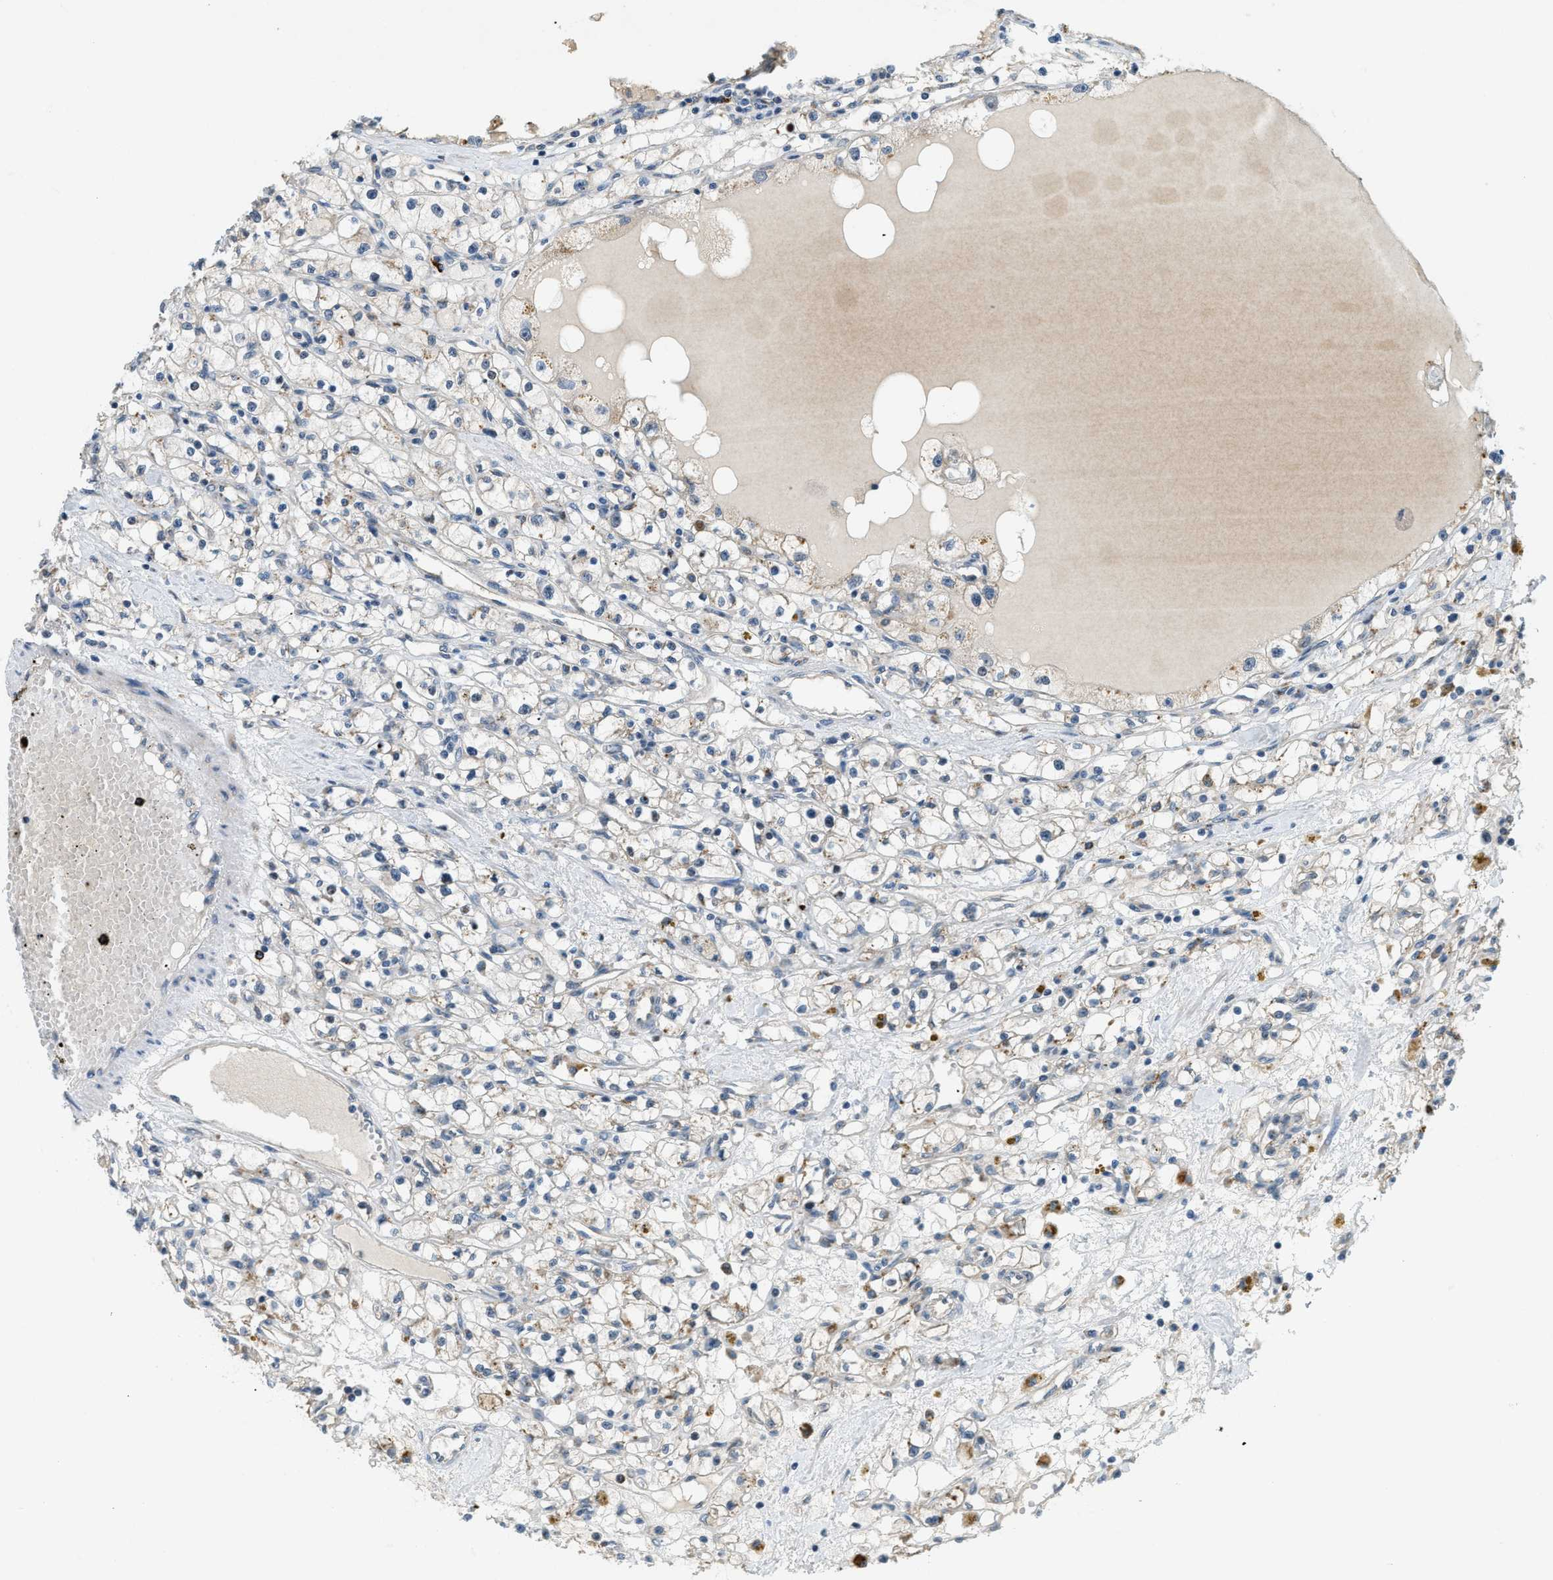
{"staining": {"intensity": "weak", "quantity": "<25%", "location": "cytoplasmic/membranous"}, "tissue": "renal cancer", "cell_type": "Tumor cells", "image_type": "cancer", "snomed": [{"axis": "morphology", "description": "Adenocarcinoma, NOS"}, {"axis": "topography", "description": "Kidney"}], "caption": "Renal cancer (adenocarcinoma) stained for a protein using IHC reveals no staining tumor cells.", "gene": "STARD3NL", "patient": {"sex": "male", "age": 56}}